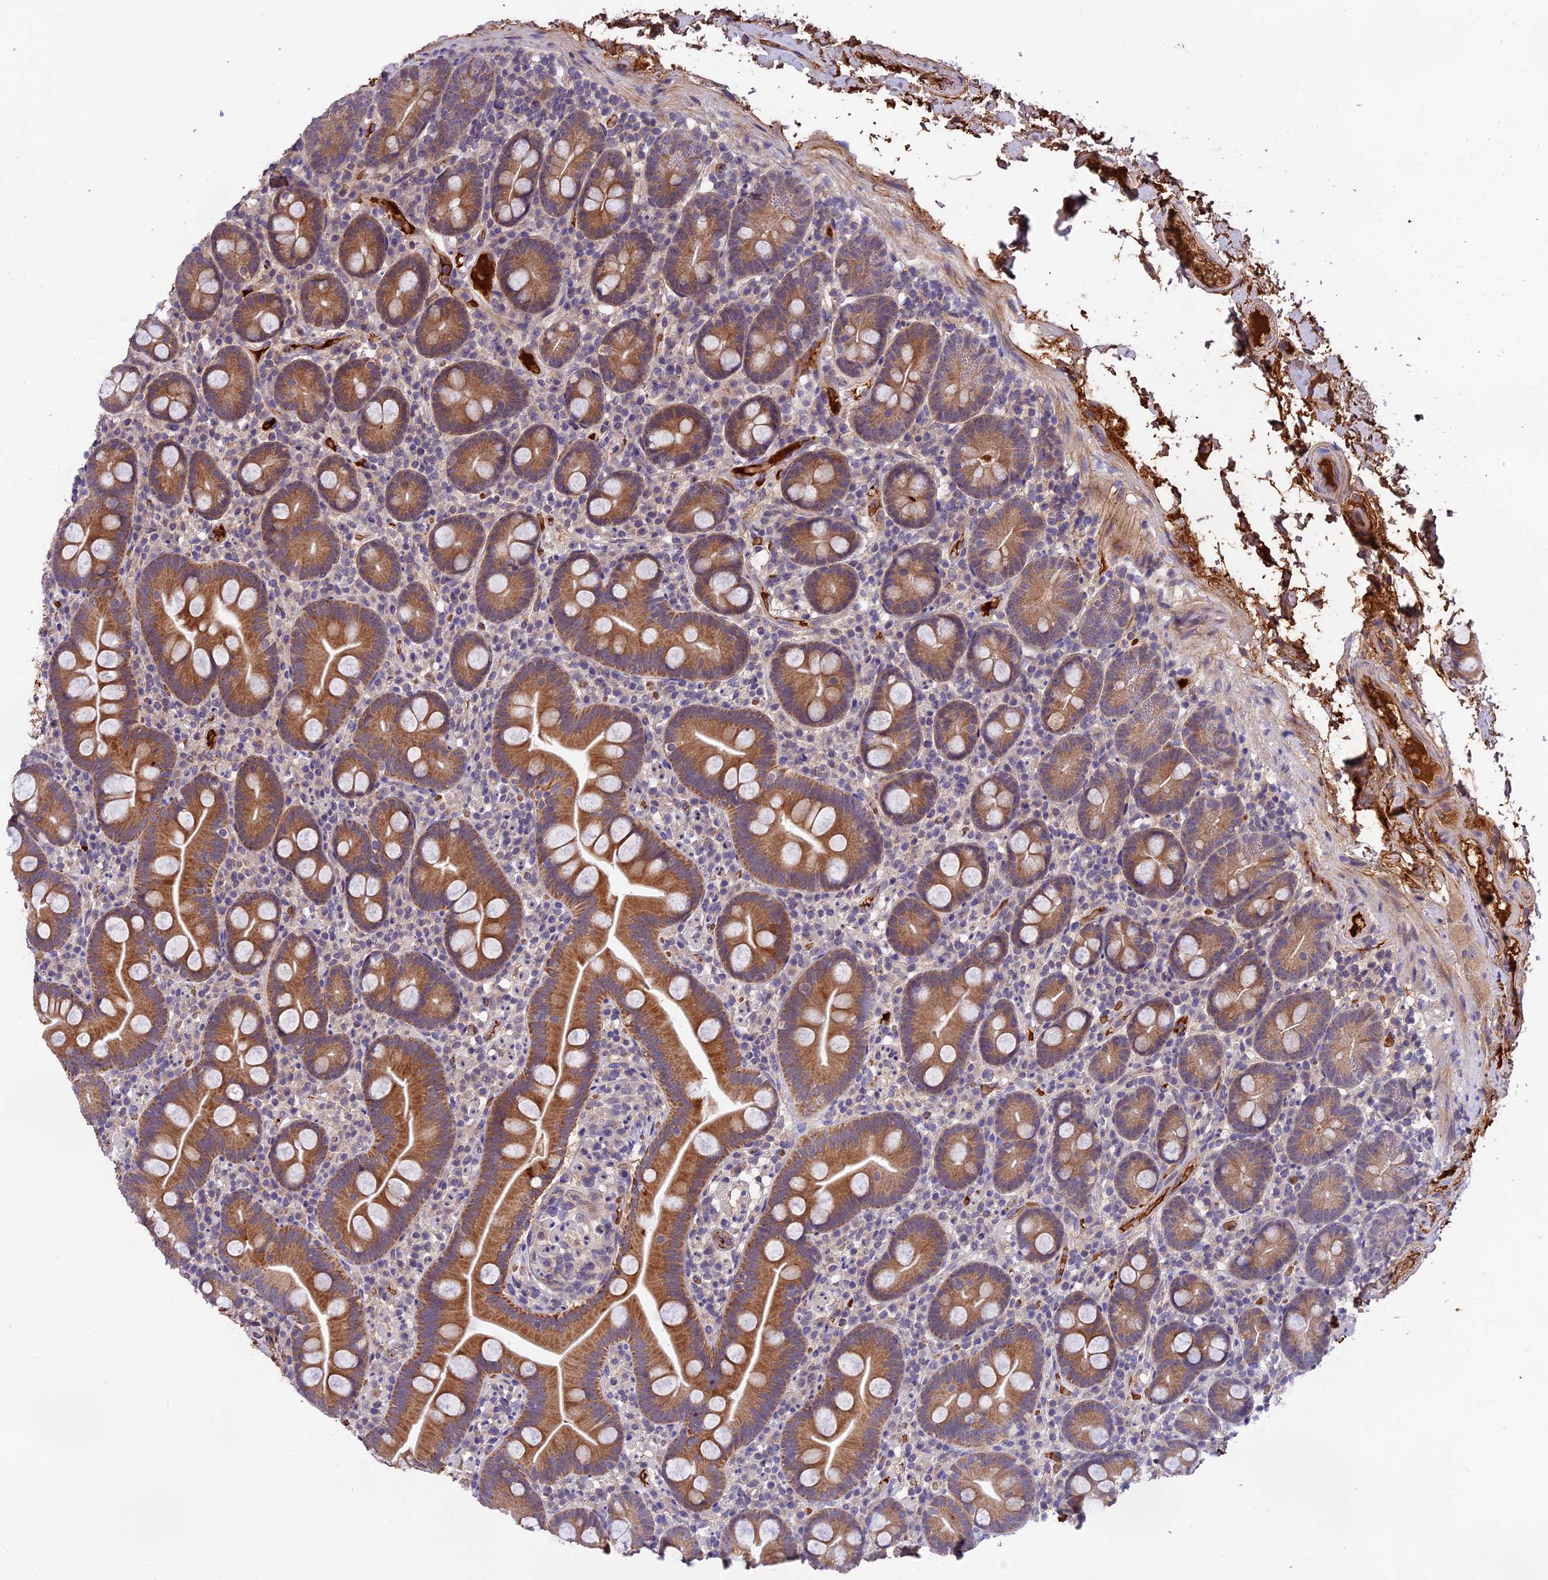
{"staining": {"intensity": "strong", "quantity": ">75%", "location": "cytoplasmic/membranous"}, "tissue": "small intestine", "cell_type": "Glandular cells", "image_type": "normal", "snomed": [{"axis": "morphology", "description": "Normal tissue, NOS"}, {"axis": "topography", "description": "Small intestine"}], "caption": "Immunohistochemical staining of unremarkable human small intestine shows >75% levels of strong cytoplasmic/membranous protein expression in approximately >75% of glandular cells.", "gene": "PHAF1", "patient": {"sex": "female", "age": 68}}